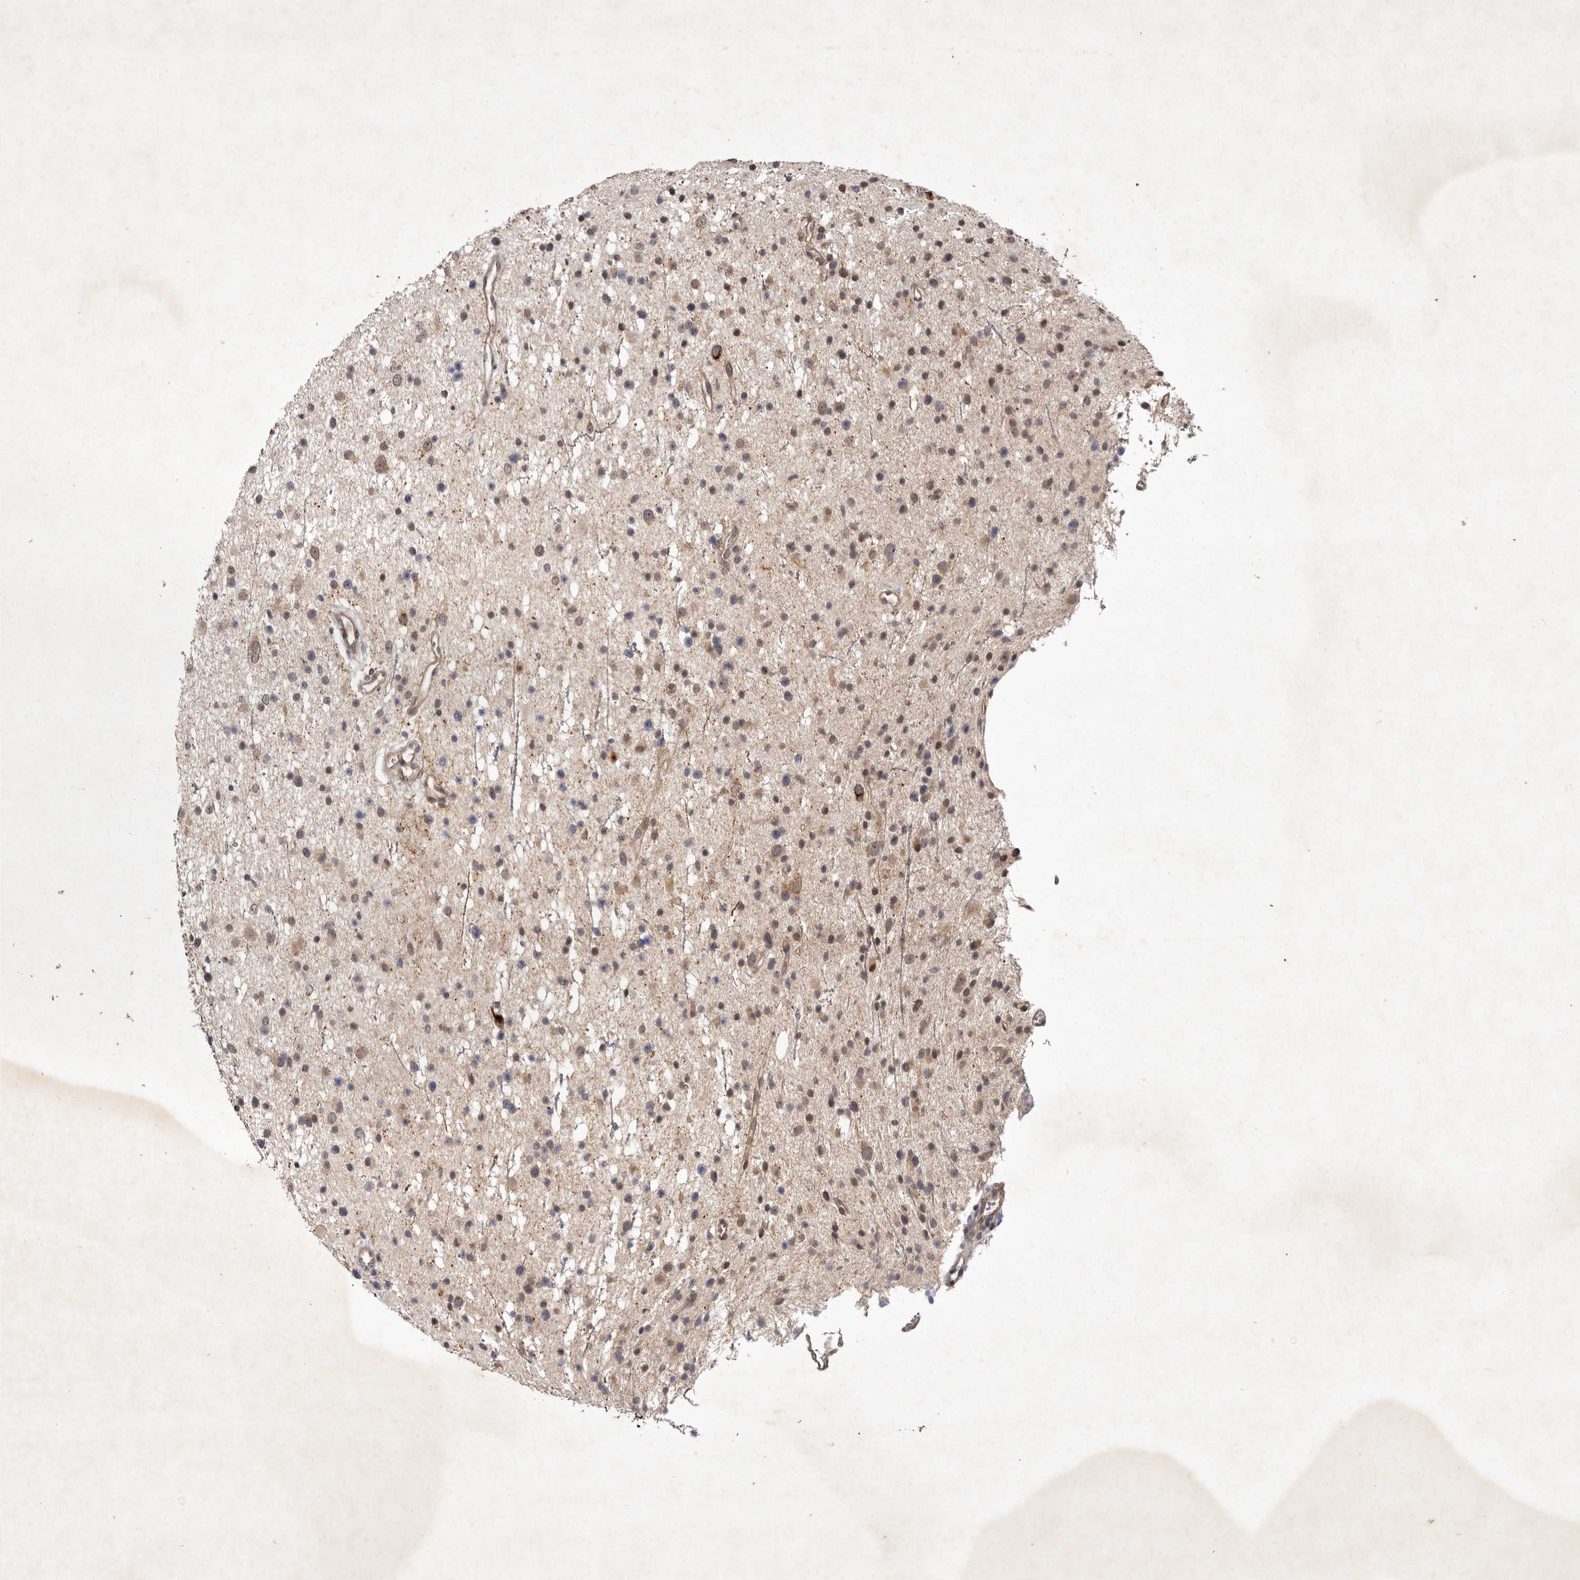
{"staining": {"intensity": "moderate", "quantity": "25%-75%", "location": "cytoplasmic/membranous,nuclear"}, "tissue": "glioma", "cell_type": "Tumor cells", "image_type": "cancer", "snomed": [{"axis": "morphology", "description": "Glioma, malignant, Low grade"}, {"axis": "topography", "description": "Cerebral cortex"}], "caption": "Protein positivity by IHC reveals moderate cytoplasmic/membranous and nuclear expression in about 25%-75% of tumor cells in glioma.", "gene": "ABL1", "patient": {"sex": "female", "age": 39}}